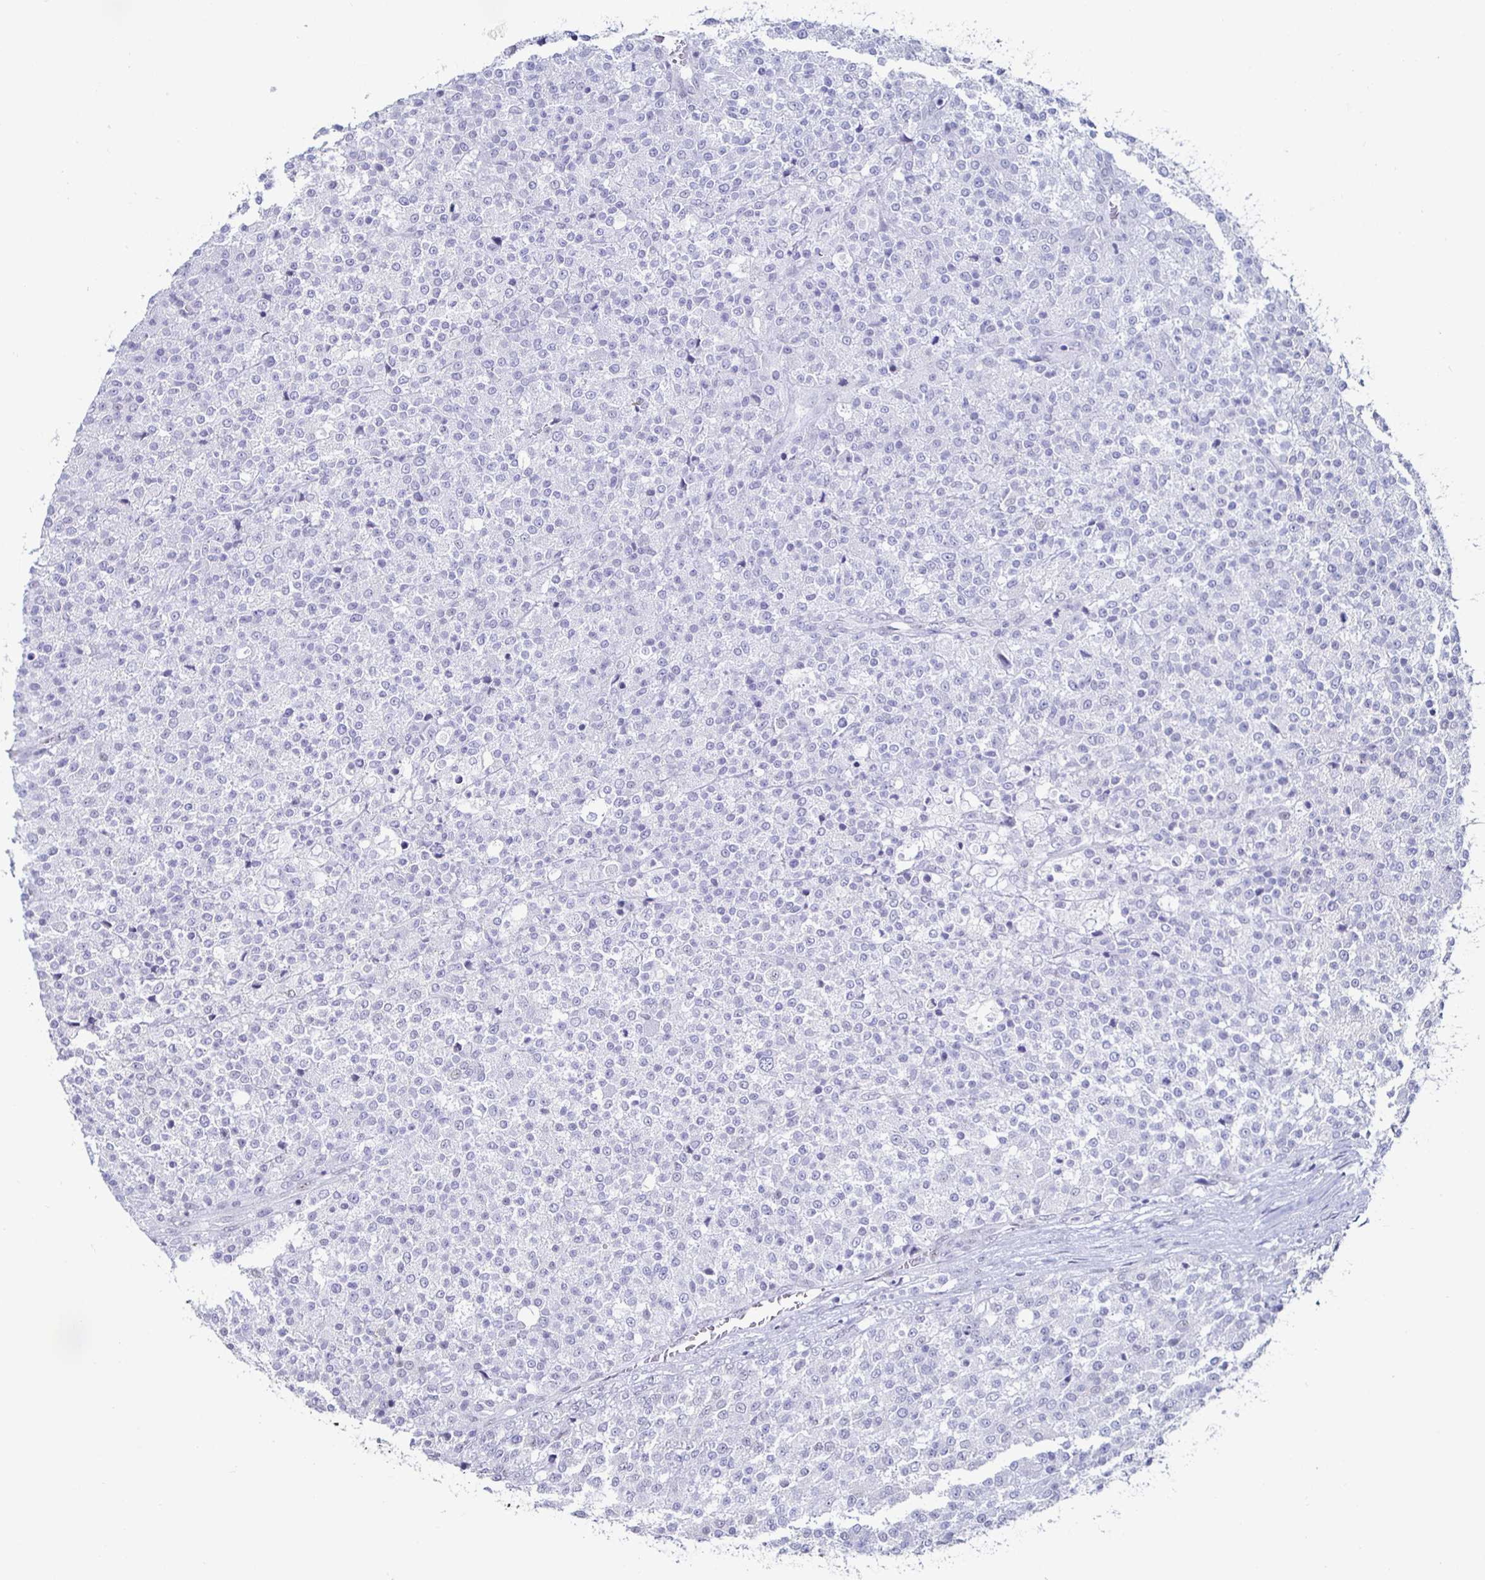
{"staining": {"intensity": "negative", "quantity": "none", "location": "none"}, "tissue": "testis cancer", "cell_type": "Tumor cells", "image_type": "cancer", "snomed": [{"axis": "morphology", "description": "Seminoma, NOS"}, {"axis": "topography", "description": "Testis"}], "caption": "High magnification brightfield microscopy of testis seminoma stained with DAB (brown) and counterstained with hematoxylin (blue): tumor cells show no significant expression.", "gene": "DDX39B", "patient": {"sex": "male", "age": 59}}